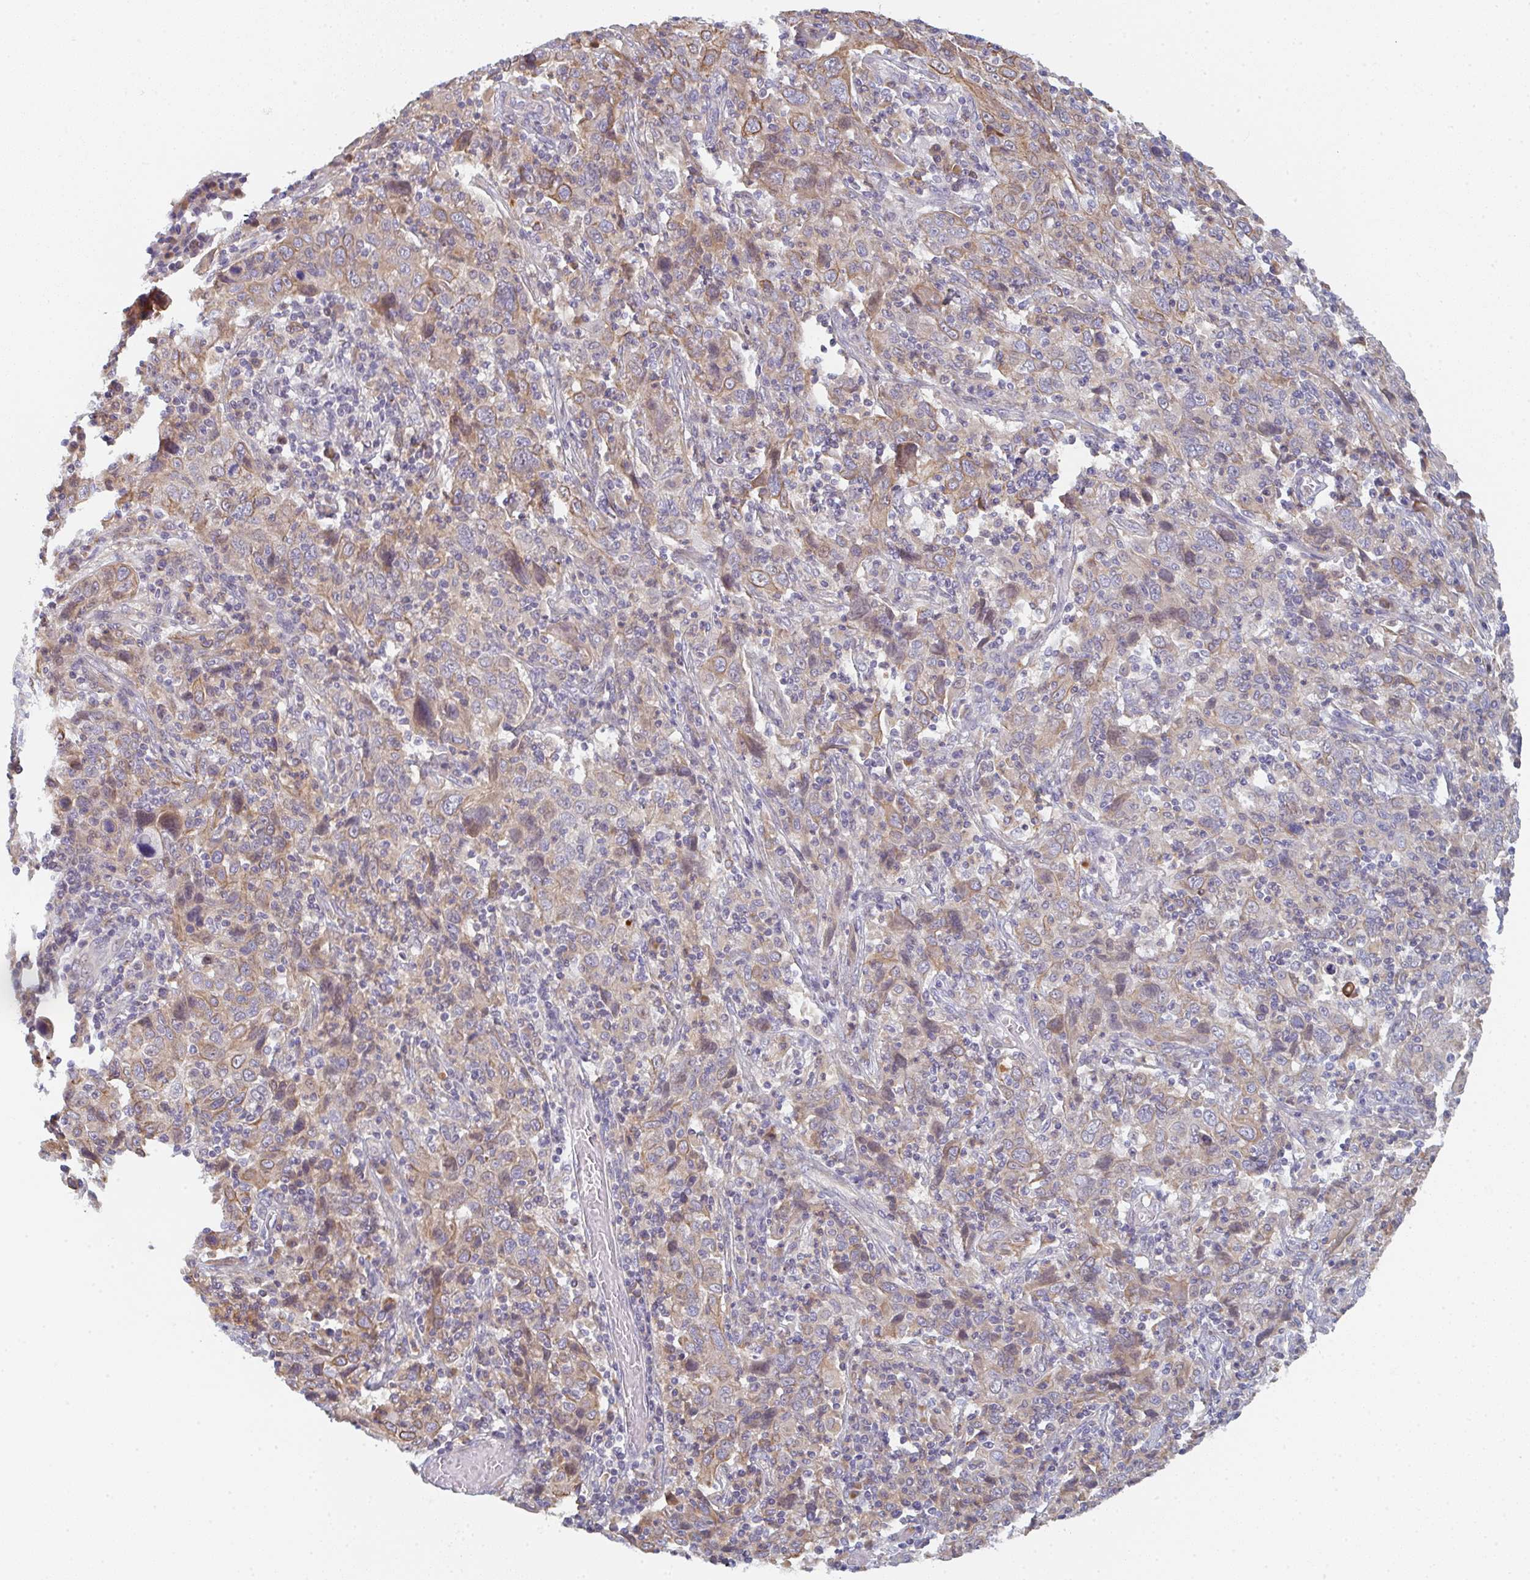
{"staining": {"intensity": "moderate", "quantity": "<25%", "location": "cytoplasmic/membranous,nuclear"}, "tissue": "cervical cancer", "cell_type": "Tumor cells", "image_type": "cancer", "snomed": [{"axis": "morphology", "description": "Squamous cell carcinoma, NOS"}, {"axis": "topography", "description": "Cervix"}], "caption": "Cervical cancer (squamous cell carcinoma) was stained to show a protein in brown. There is low levels of moderate cytoplasmic/membranous and nuclear expression in about <25% of tumor cells. Using DAB (brown) and hematoxylin (blue) stains, captured at high magnification using brightfield microscopy.", "gene": "KLHL33", "patient": {"sex": "female", "age": 46}}